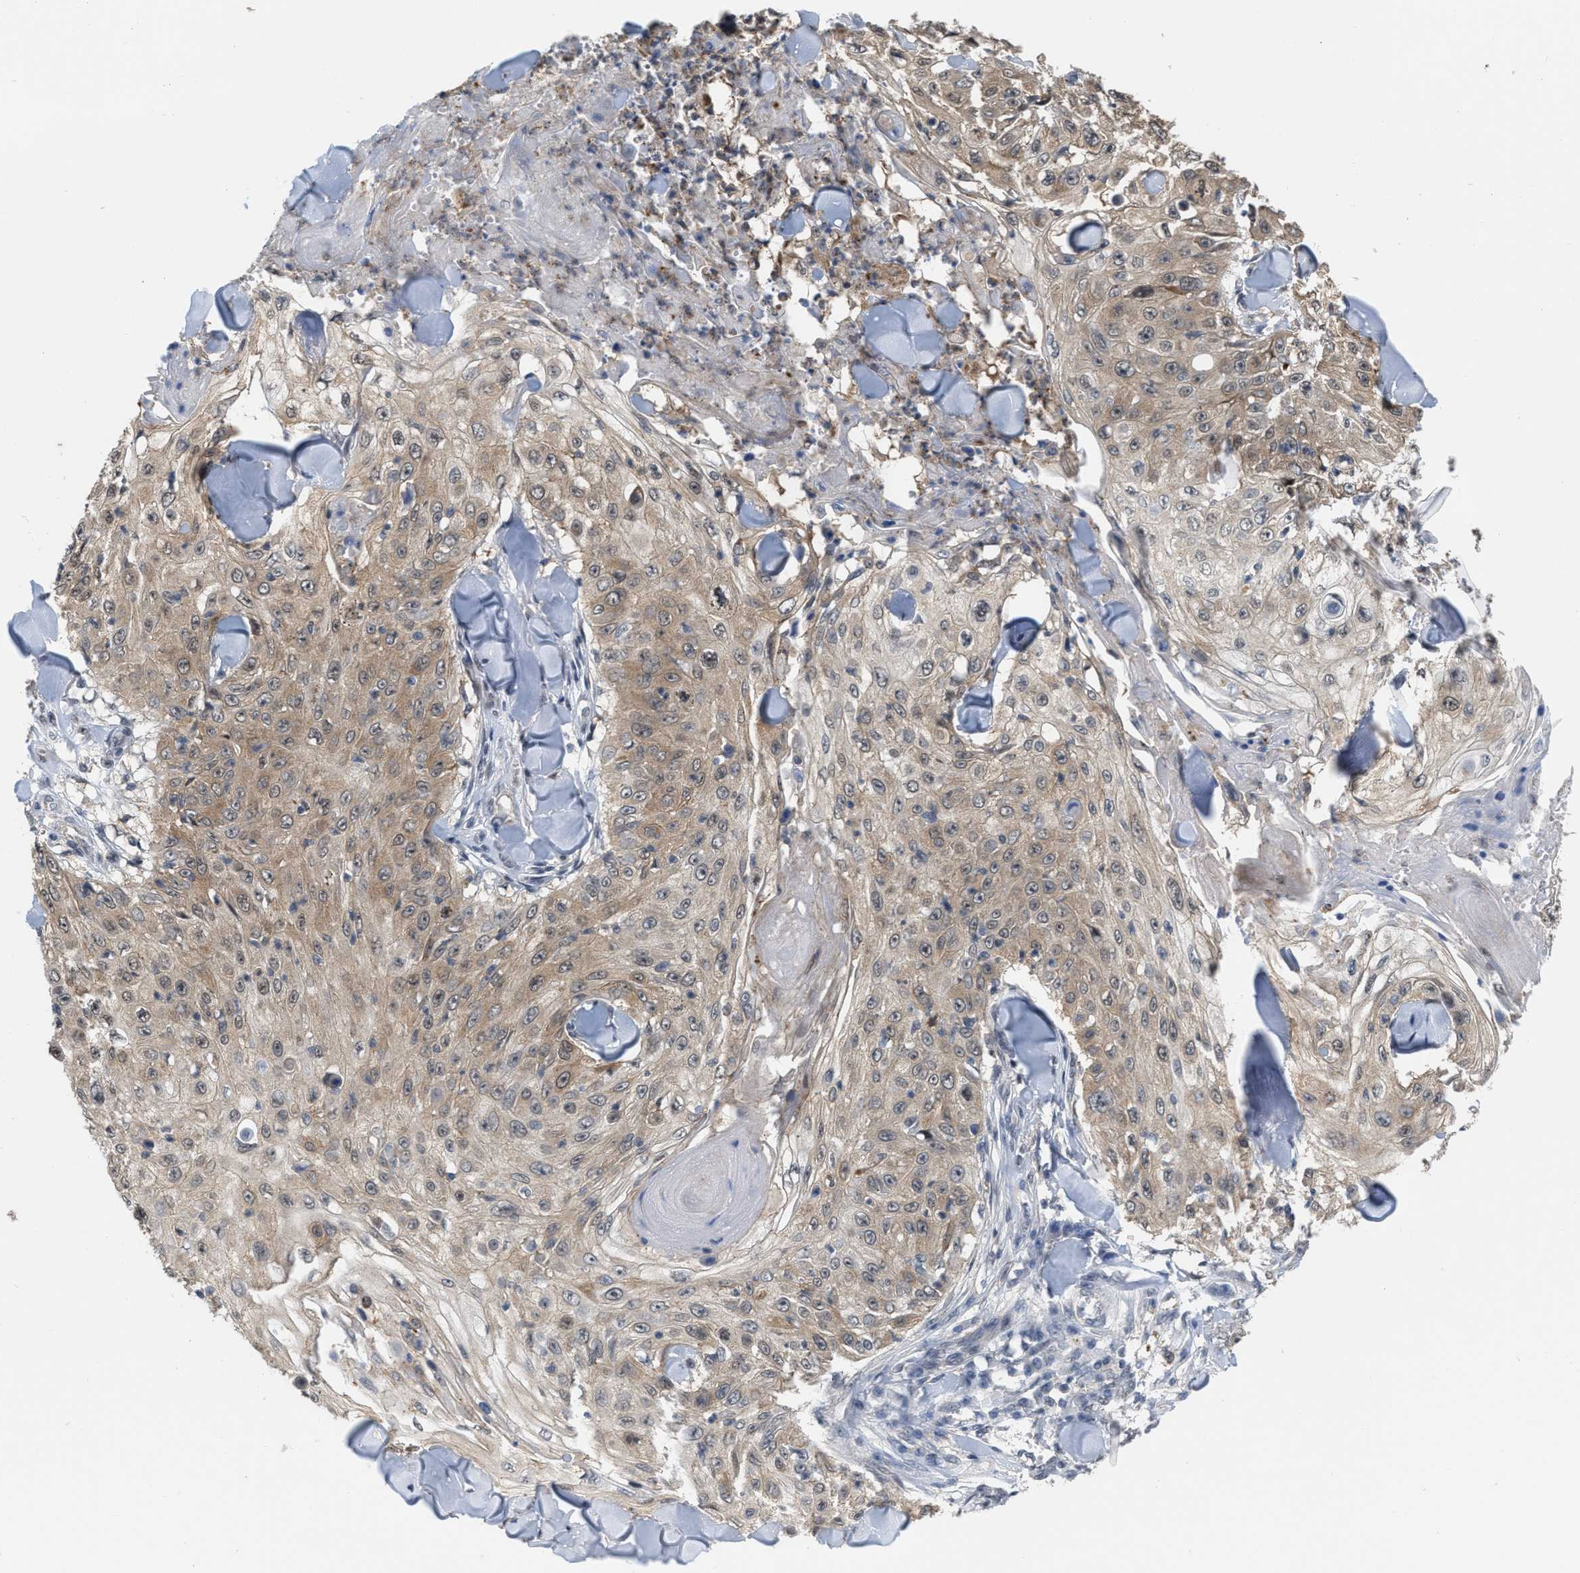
{"staining": {"intensity": "moderate", "quantity": ">75%", "location": "cytoplasmic/membranous"}, "tissue": "skin cancer", "cell_type": "Tumor cells", "image_type": "cancer", "snomed": [{"axis": "morphology", "description": "Squamous cell carcinoma, NOS"}, {"axis": "topography", "description": "Skin"}], "caption": "Tumor cells display medium levels of moderate cytoplasmic/membranous expression in approximately >75% of cells in human skin squamous cell carcinoma. (Brightfield microscopy of DAB IHC at high magnification).", "gene": "BAIAP2L1", "patient": {"sex": "male", "age": 86}}